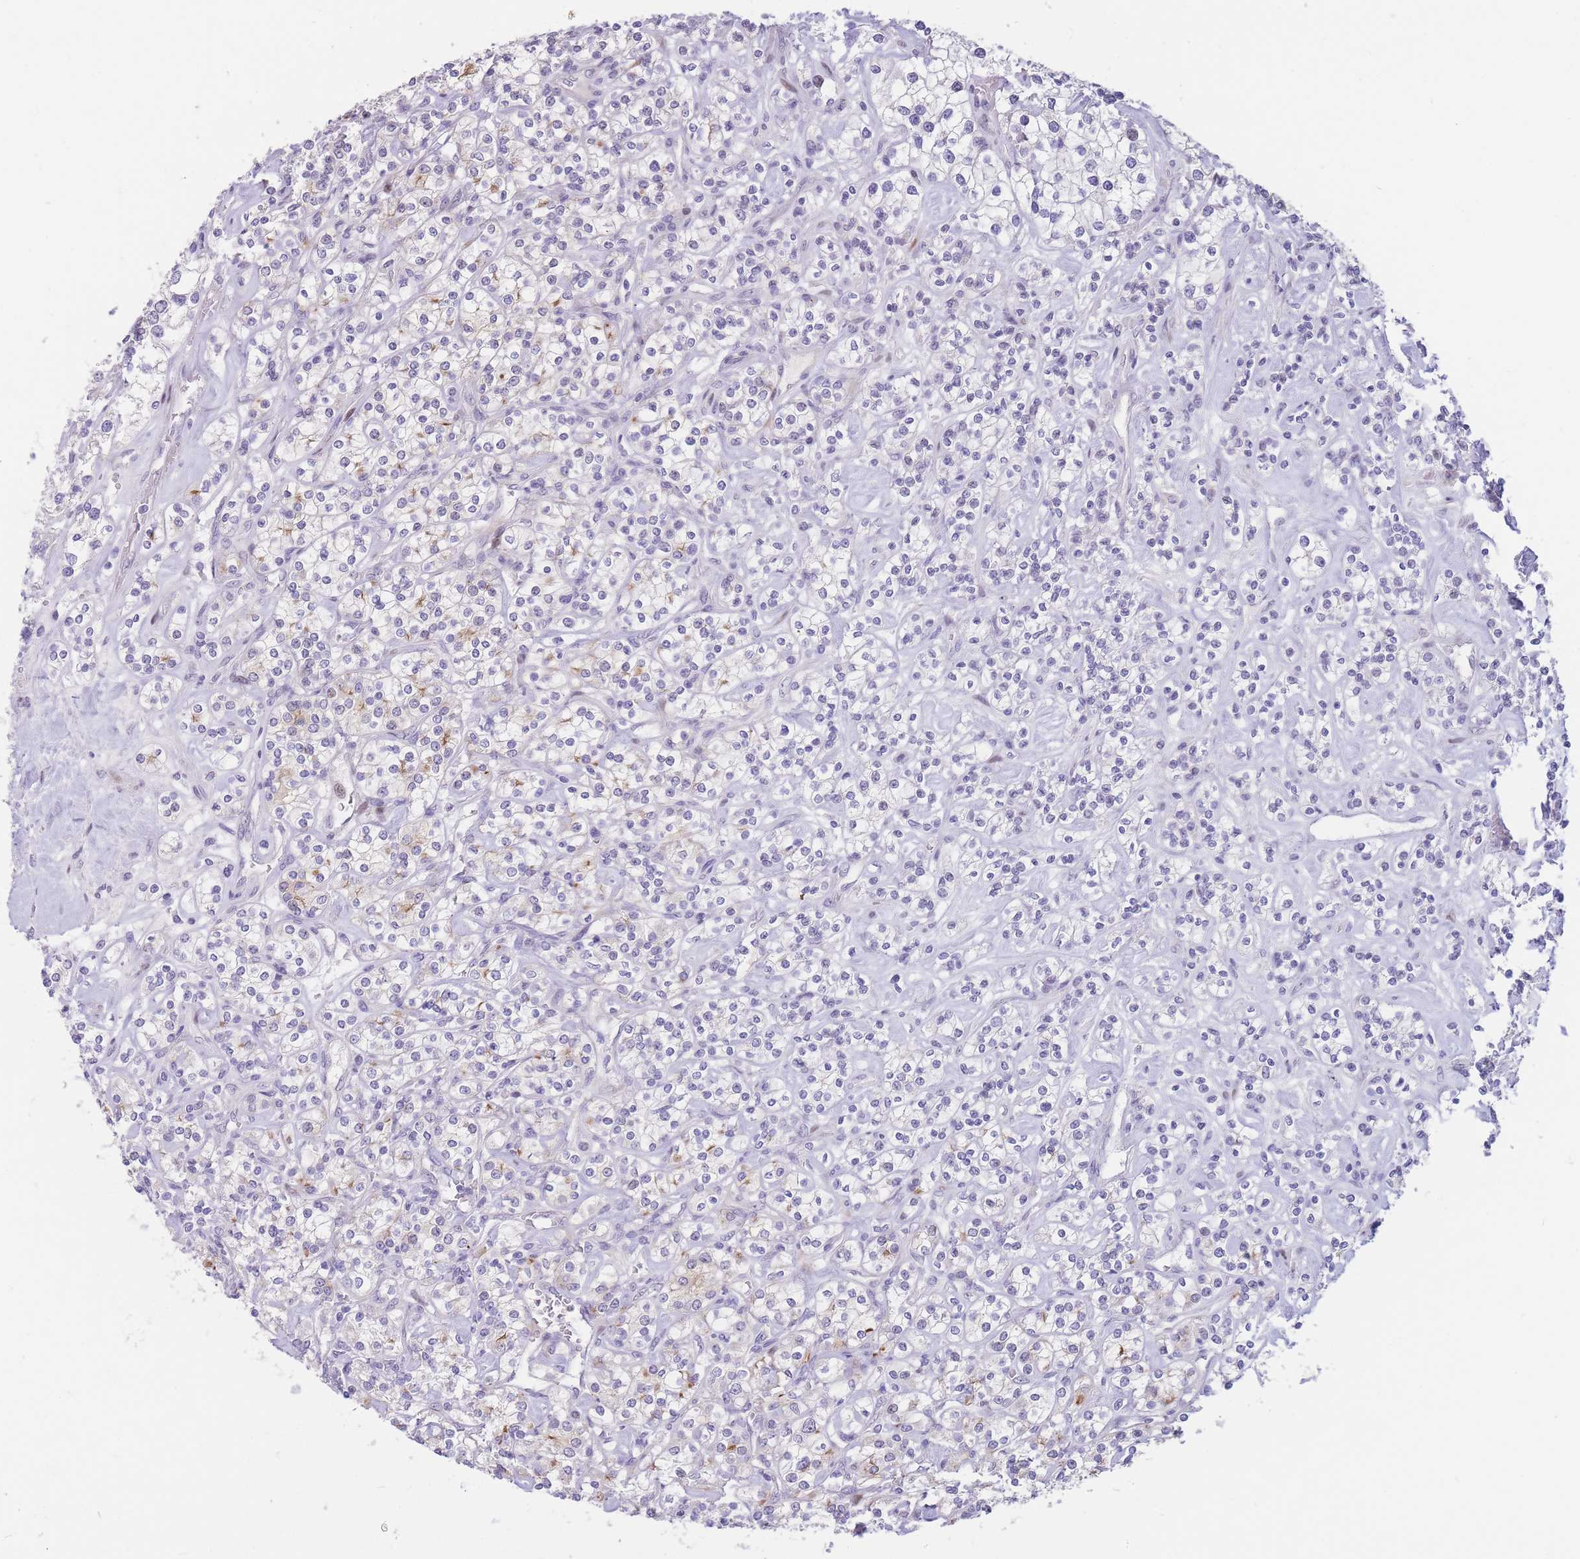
{"staining": {"intensity": "negative", "quantity": "none", "location": "none"}, "tissue": "renal cancer", "cell_type": "Tumor cells", "image_type": "cancer", "snomed": [{"axis": "morphology", "description": "Adenocarcinoma, NOS"}, {"axis": "topography", "description": "Kidney"}], "caption": "An immunohistochemistry image of adenocarcinoma (renal) is shown. There is no staining in tumor cells of adenocarcinoma (renal). The staining was performed using DAB to visualize the protein expression in brown, while the nuclei were stained in blue with hematoxylin (Magnification: 20x).", "gene": "SHCBP1", "patient": {"sex": "male", "age": 77}}